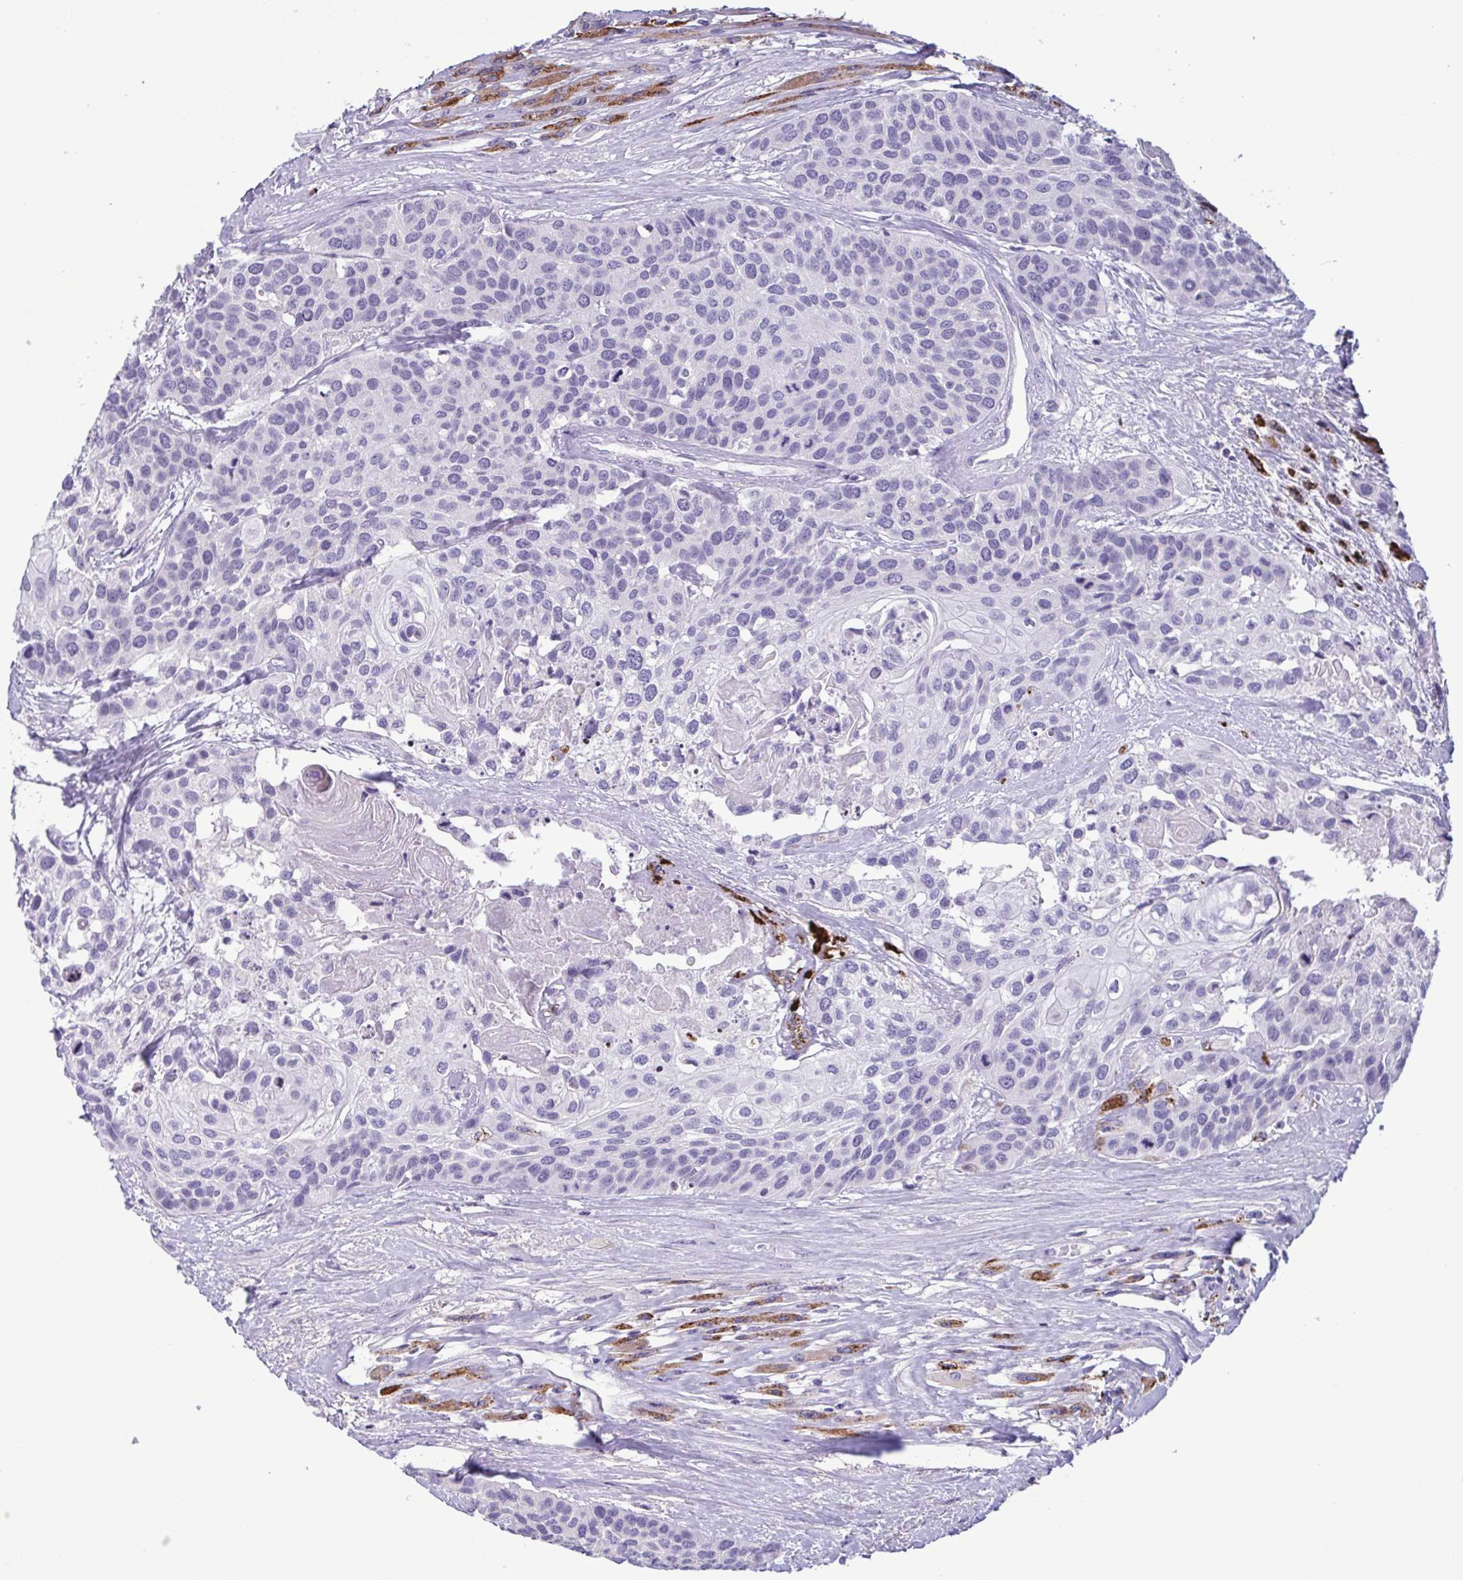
{"staining": {"intensity": "negative", "quantity": "none", "location": "none"}, "tissue": "head and neck cancer", "cell_type": "Tumor cells", "image_type": "cancer", "snomed": [{"axis": "morphology", "description": "Squamous cell carcinoma, NOS"}, {"axis": "topography", "description": "Head-Neck"}], "caption": "This is an IHC photomicrograph of head and neck squamous cell carcinoma. There is no staining in tumor cells.", "gene": "IRF1", "patient": {"sex": "female", "age": 50}}